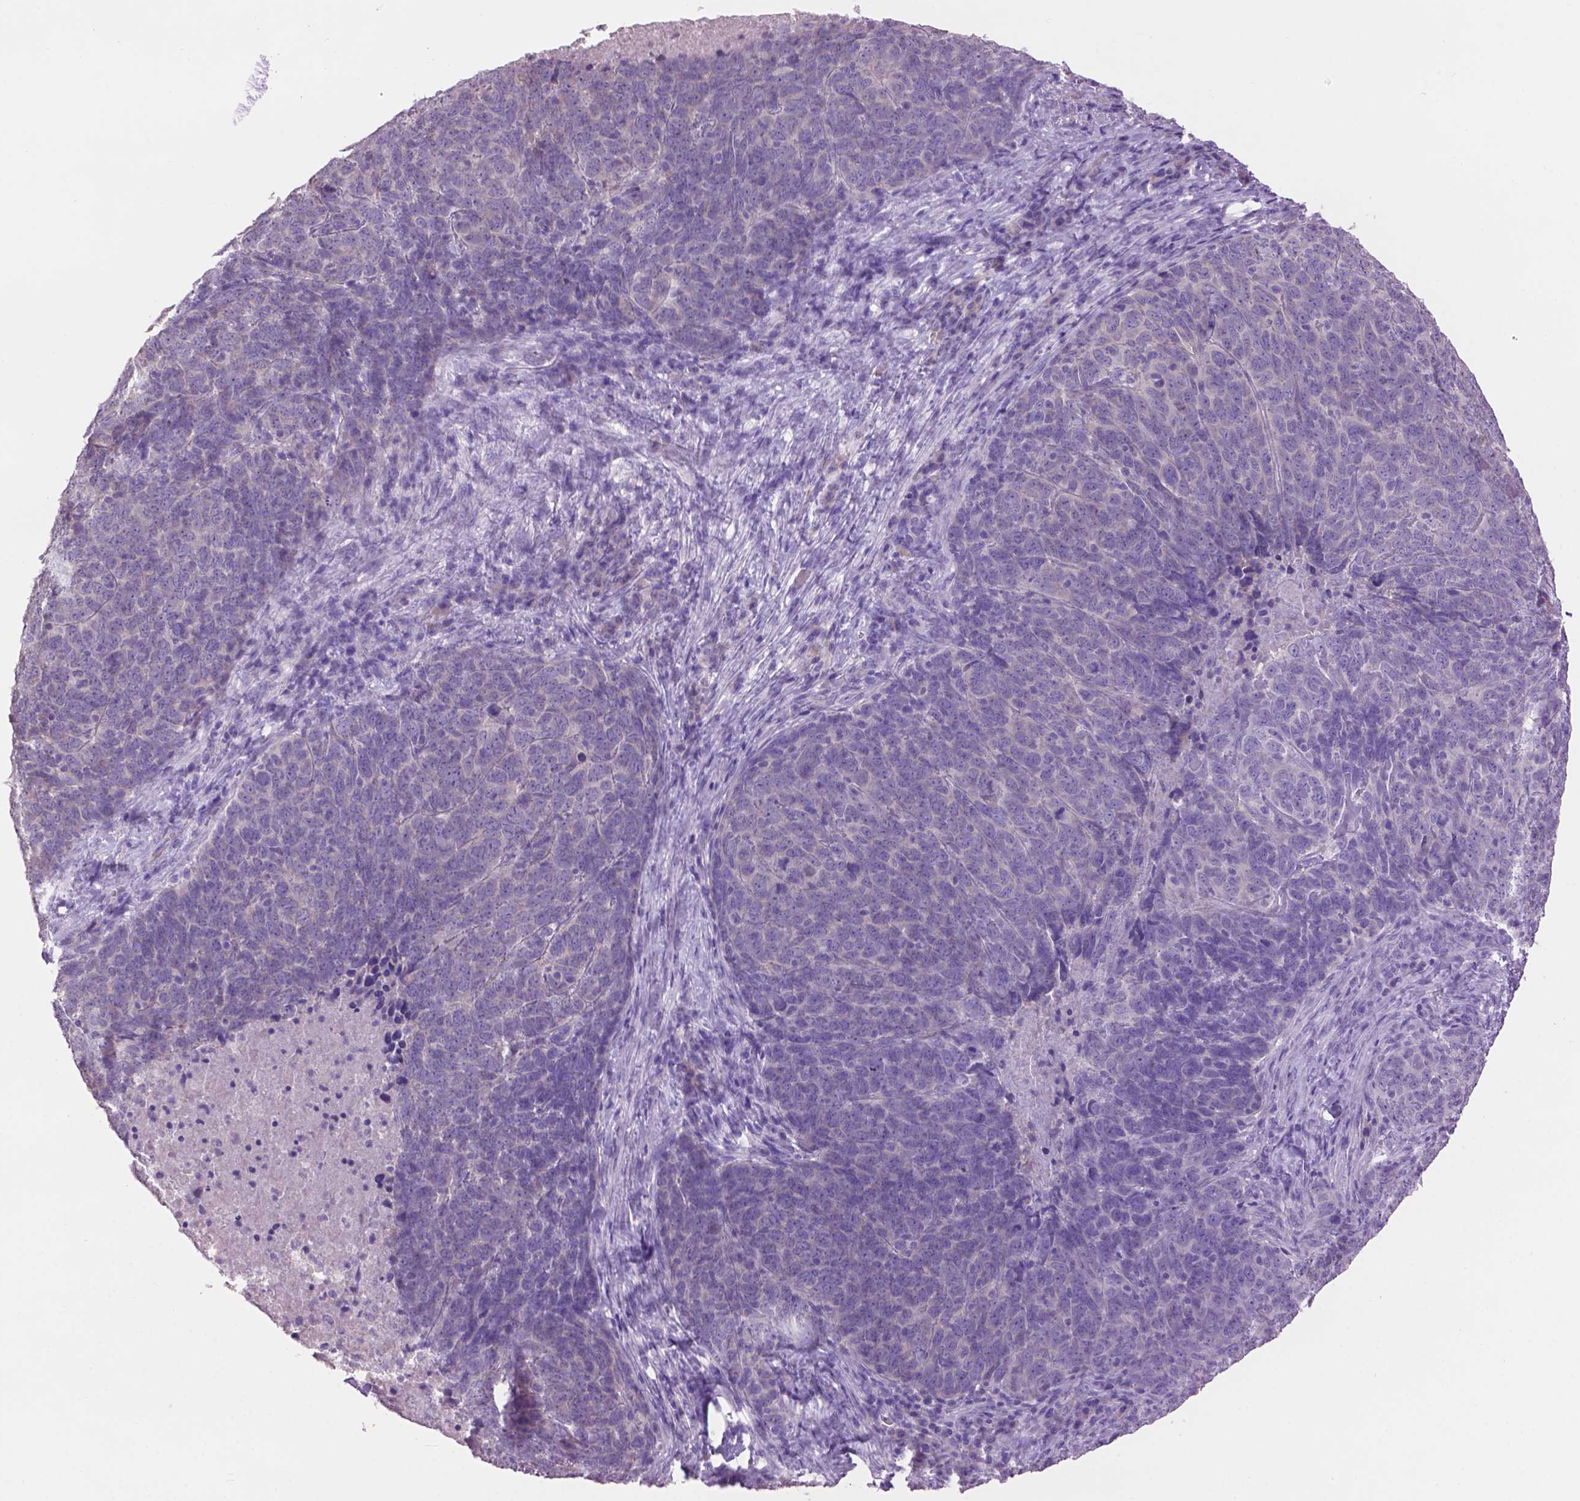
{"staining": {"intensity": "negative", "quantity": "none", "location": "none"}, "tissue": "skin cancer", "cell_type": "Tumor cells", "image_type": "cancer", "snomed": [{"axis": "morphology", "description": "Squamous cell carcinoma, NOS"}, {"axis": "topography", "description": "Skin"}, {"axis": "topography", "description": "Anal"}], "caption": "Tumor cells are negative for brown protein staining in squamous cell carcinoma (skin).", "gene": "CRYBA4", "patient": {"sex": "female", "age": 51}}